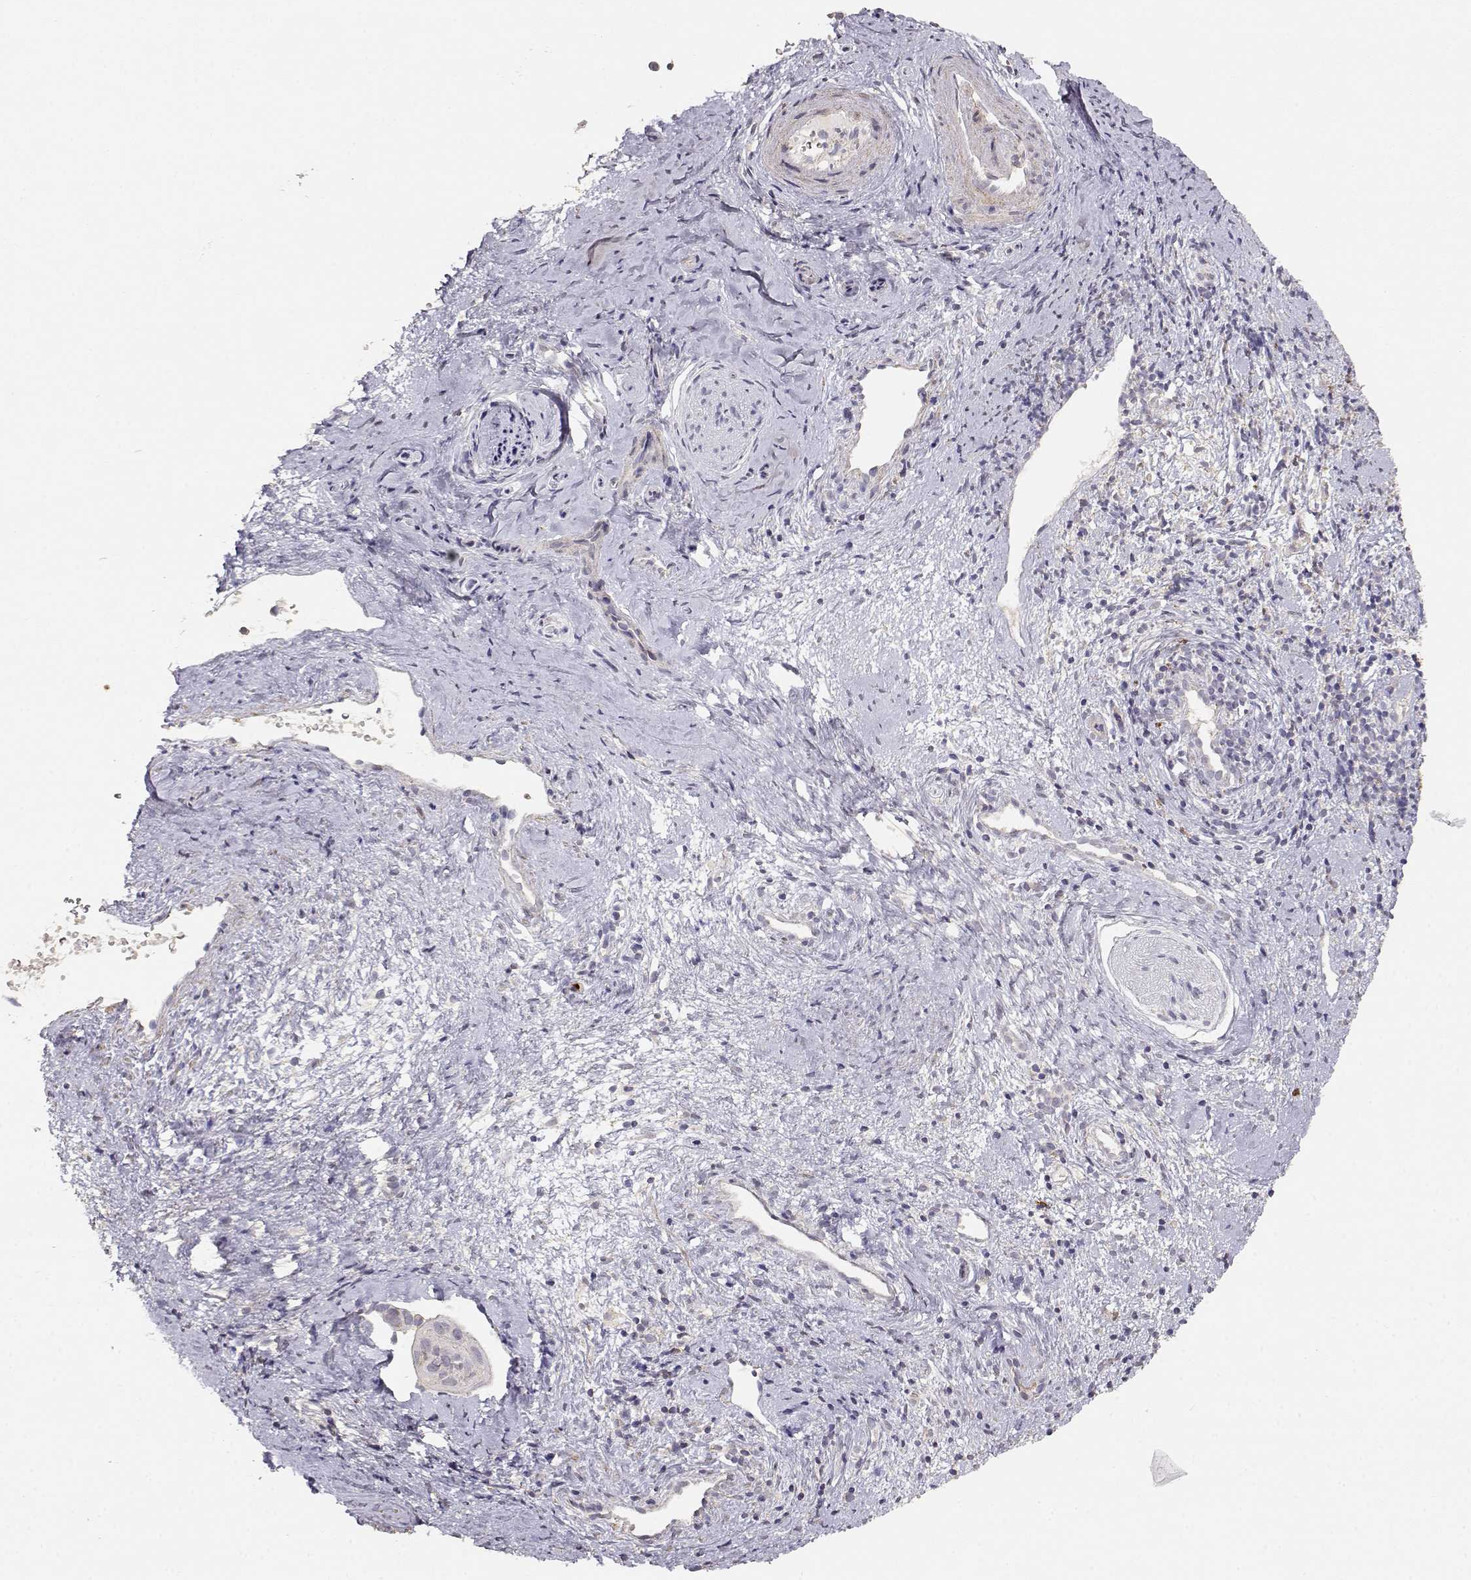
{"staining": {"intensity": "negative", "quantity": "none", "location": "none"}, "tissue": "cervical cancer", "cell_type": "Tumor cells", "image_type": "cancer", "snomed": [{"axis": "morphology", "description": "Squamous cell carcinoma, NOS"}, {"axis": "topography", "description": "Cervix"}], "caption": "There is no significant expression in tumor cells of cervical cancer (squamous cell carcinoma).", "gene": "TNFRSF10C", "patient": {"sex": "female", "age": 35}}